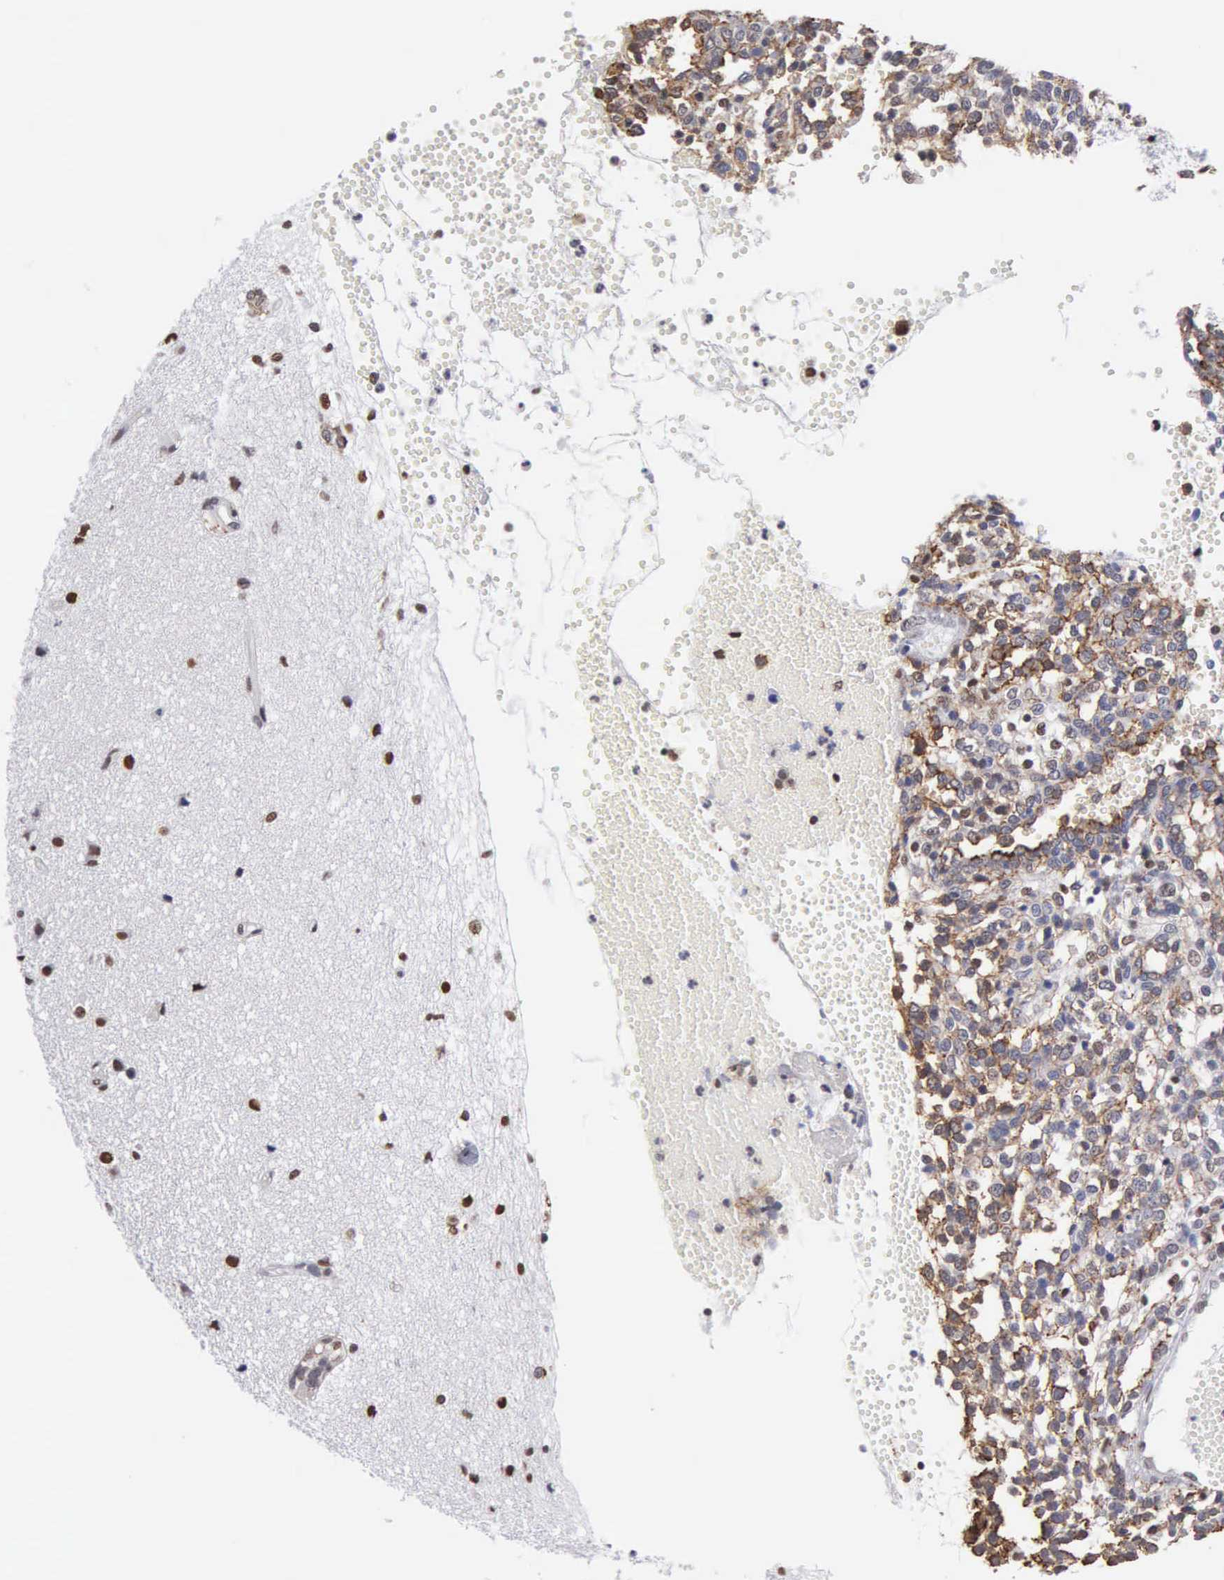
{"staining": {"intensity": "moderate", "quantity": "25%-75%", "location": "cytoplasmic/membranous"}, "tissue": "glioma", "cell_type": "Tumor cells", "image_type": "cancer", "snomed": [{"axis": "morphology", "description": "Glioma, malignant, High grade"}, {"axis": "topography", "description": "Brain"}], "caption": "Immunohistochemistry (IHC) of human glioma shows medium levels of moderate cytoplasmic/membranous positivity in approximately 25%-75% of tumor cells.", "gene": "CCNG1", "patient": {"sex": "male", "age": 66}}